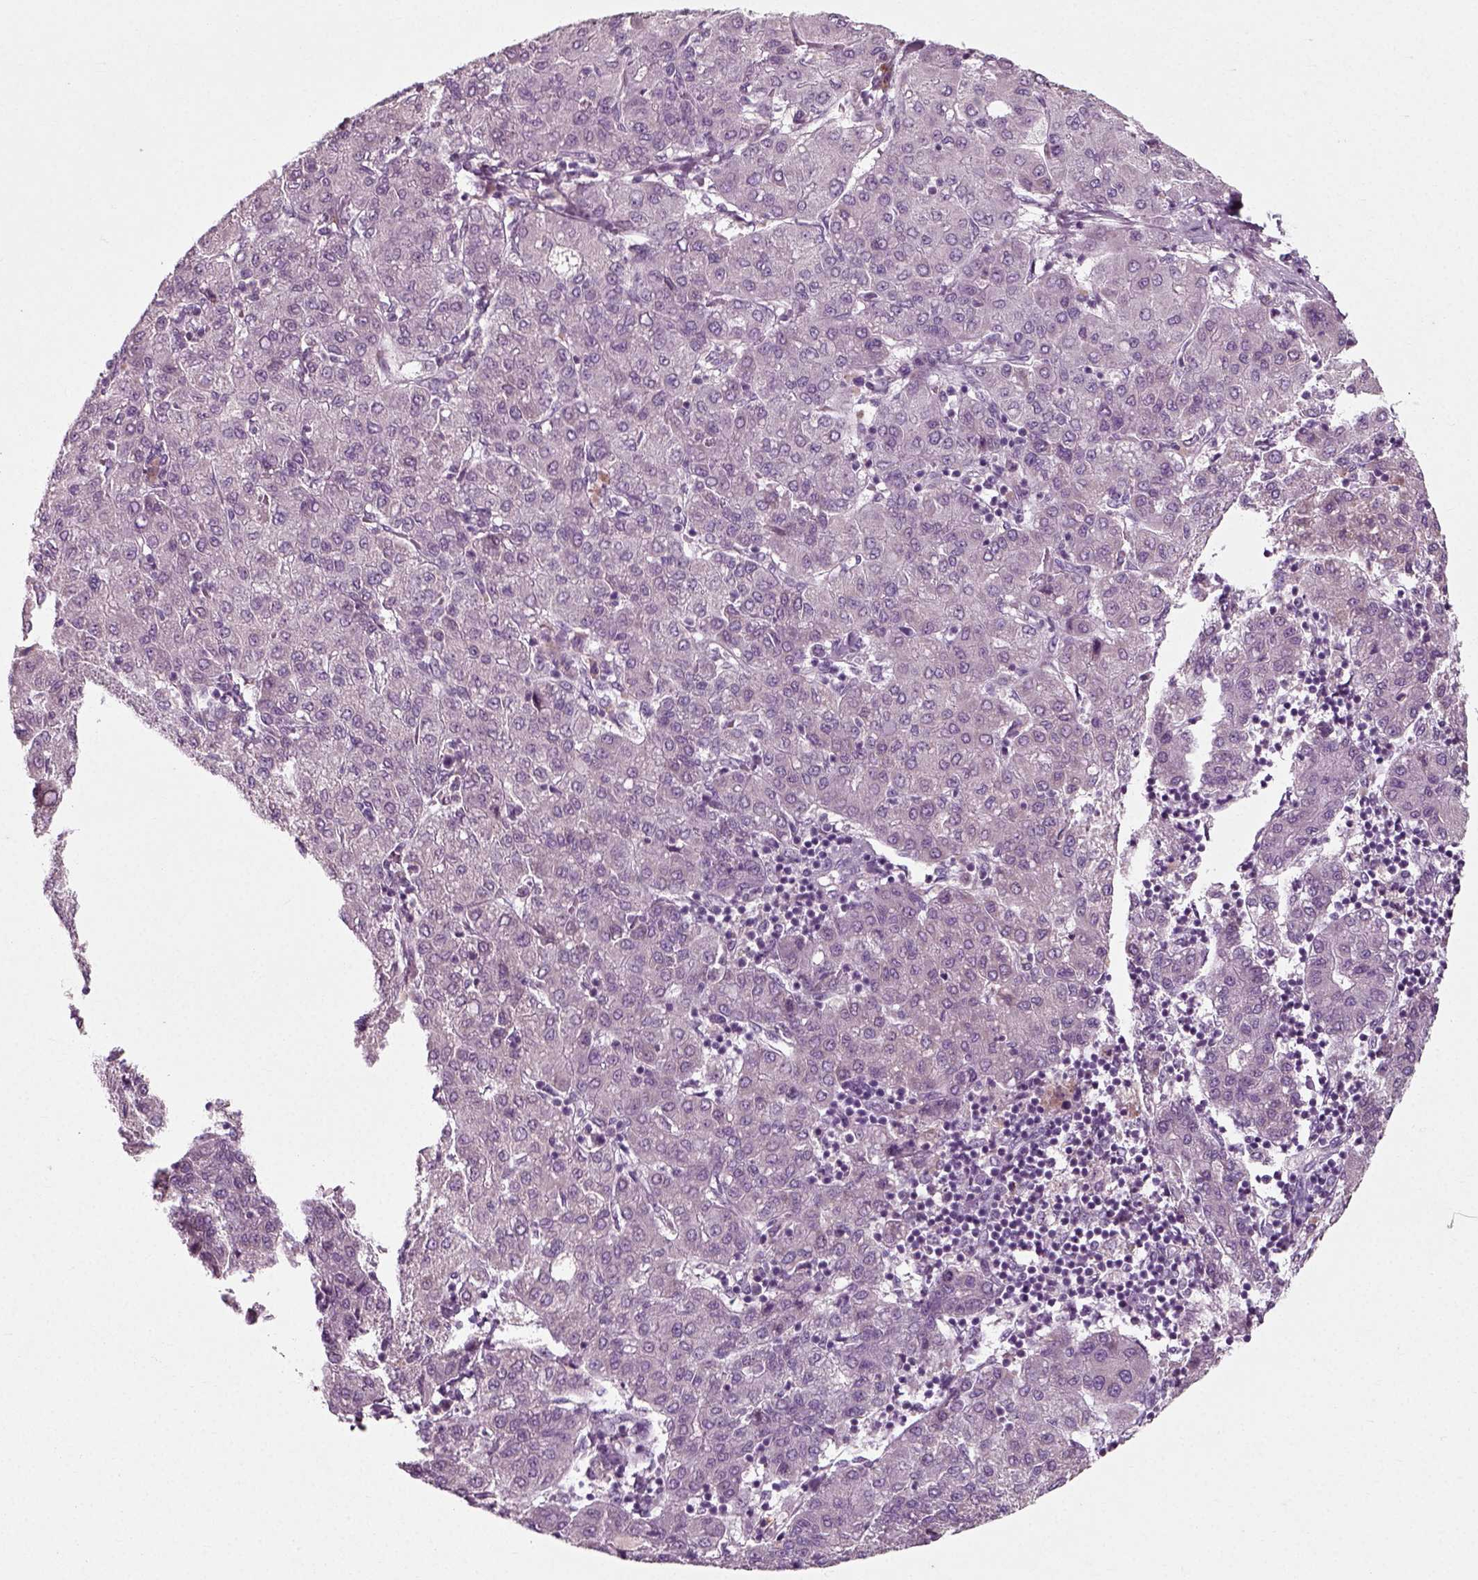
{"staining": {"intensity": "negative", "quantity": "none", "location": "none"}, "tissue": "liver cancer", "cell_type": "Tumor cells", "image_type": "cancer", "snomed": [{"axis": "morphology", "description": "Carcinoma, Hepatocellular, NOS"}, {"axis": "topography", "description": "Liver"}], "caption": "An IHC micrograph of liver cancer is shown. There is no staining in tumor cells of liver cancer.", "gene": "RND2", "patient": {"sex": "male", "age": 65}}